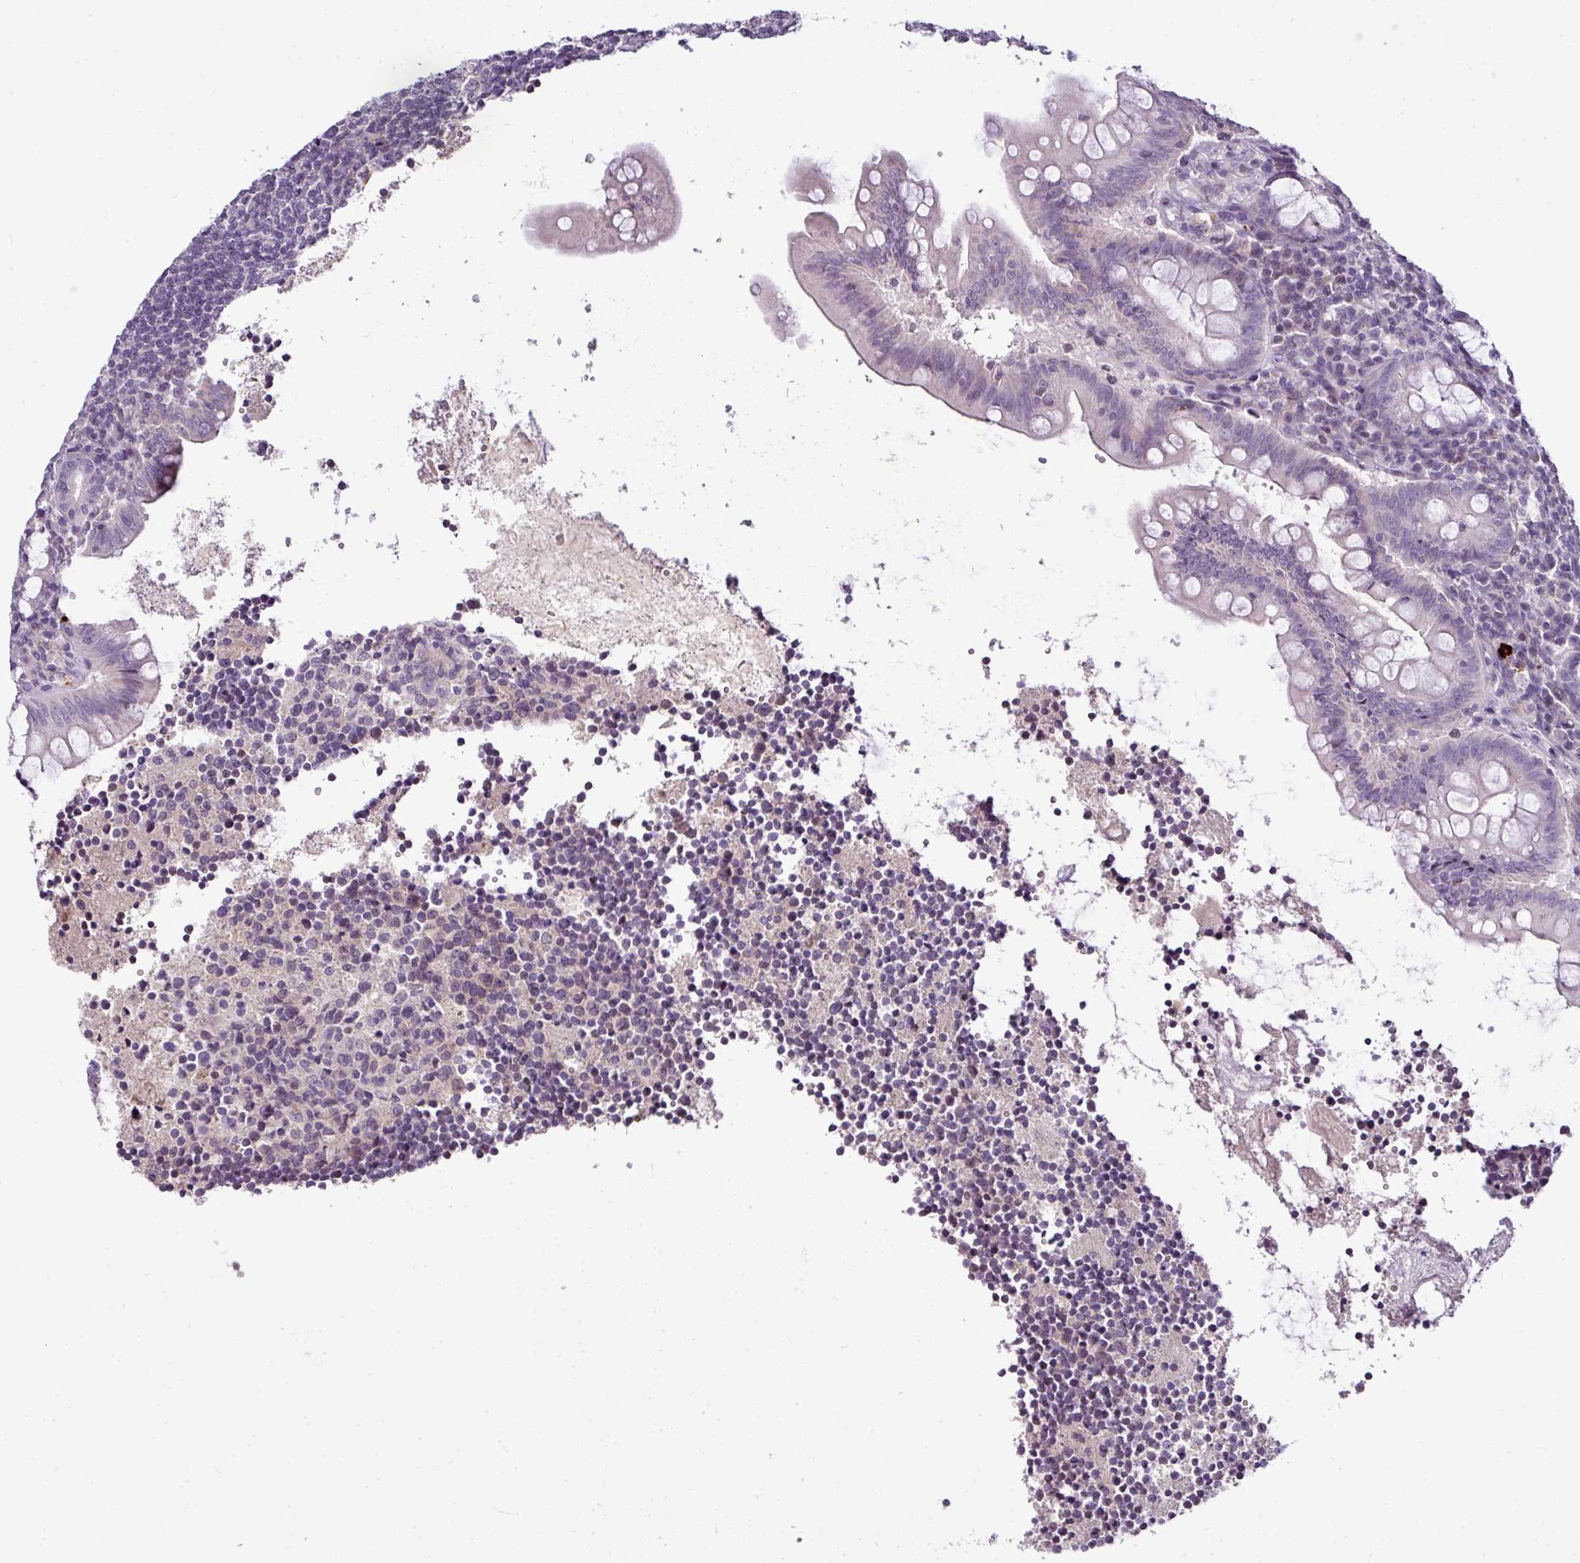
{"staining": {"intensity": "weak", "quantity": "<25%", "location": "nuclear"}, "tissue": "appendix", "cell_type": "Glandular cells", "image_type": "normal", "snomed": [{"axis": "morphology", "description": "Normal tissue, NOS"}, {"axis": "topography", "description": "Appendix"}], "caption": "Glandular cells are negative for brown protein staining in benign appendix.", "gene": "TEX30", "patient": {"sex": "female", "age": 33}}